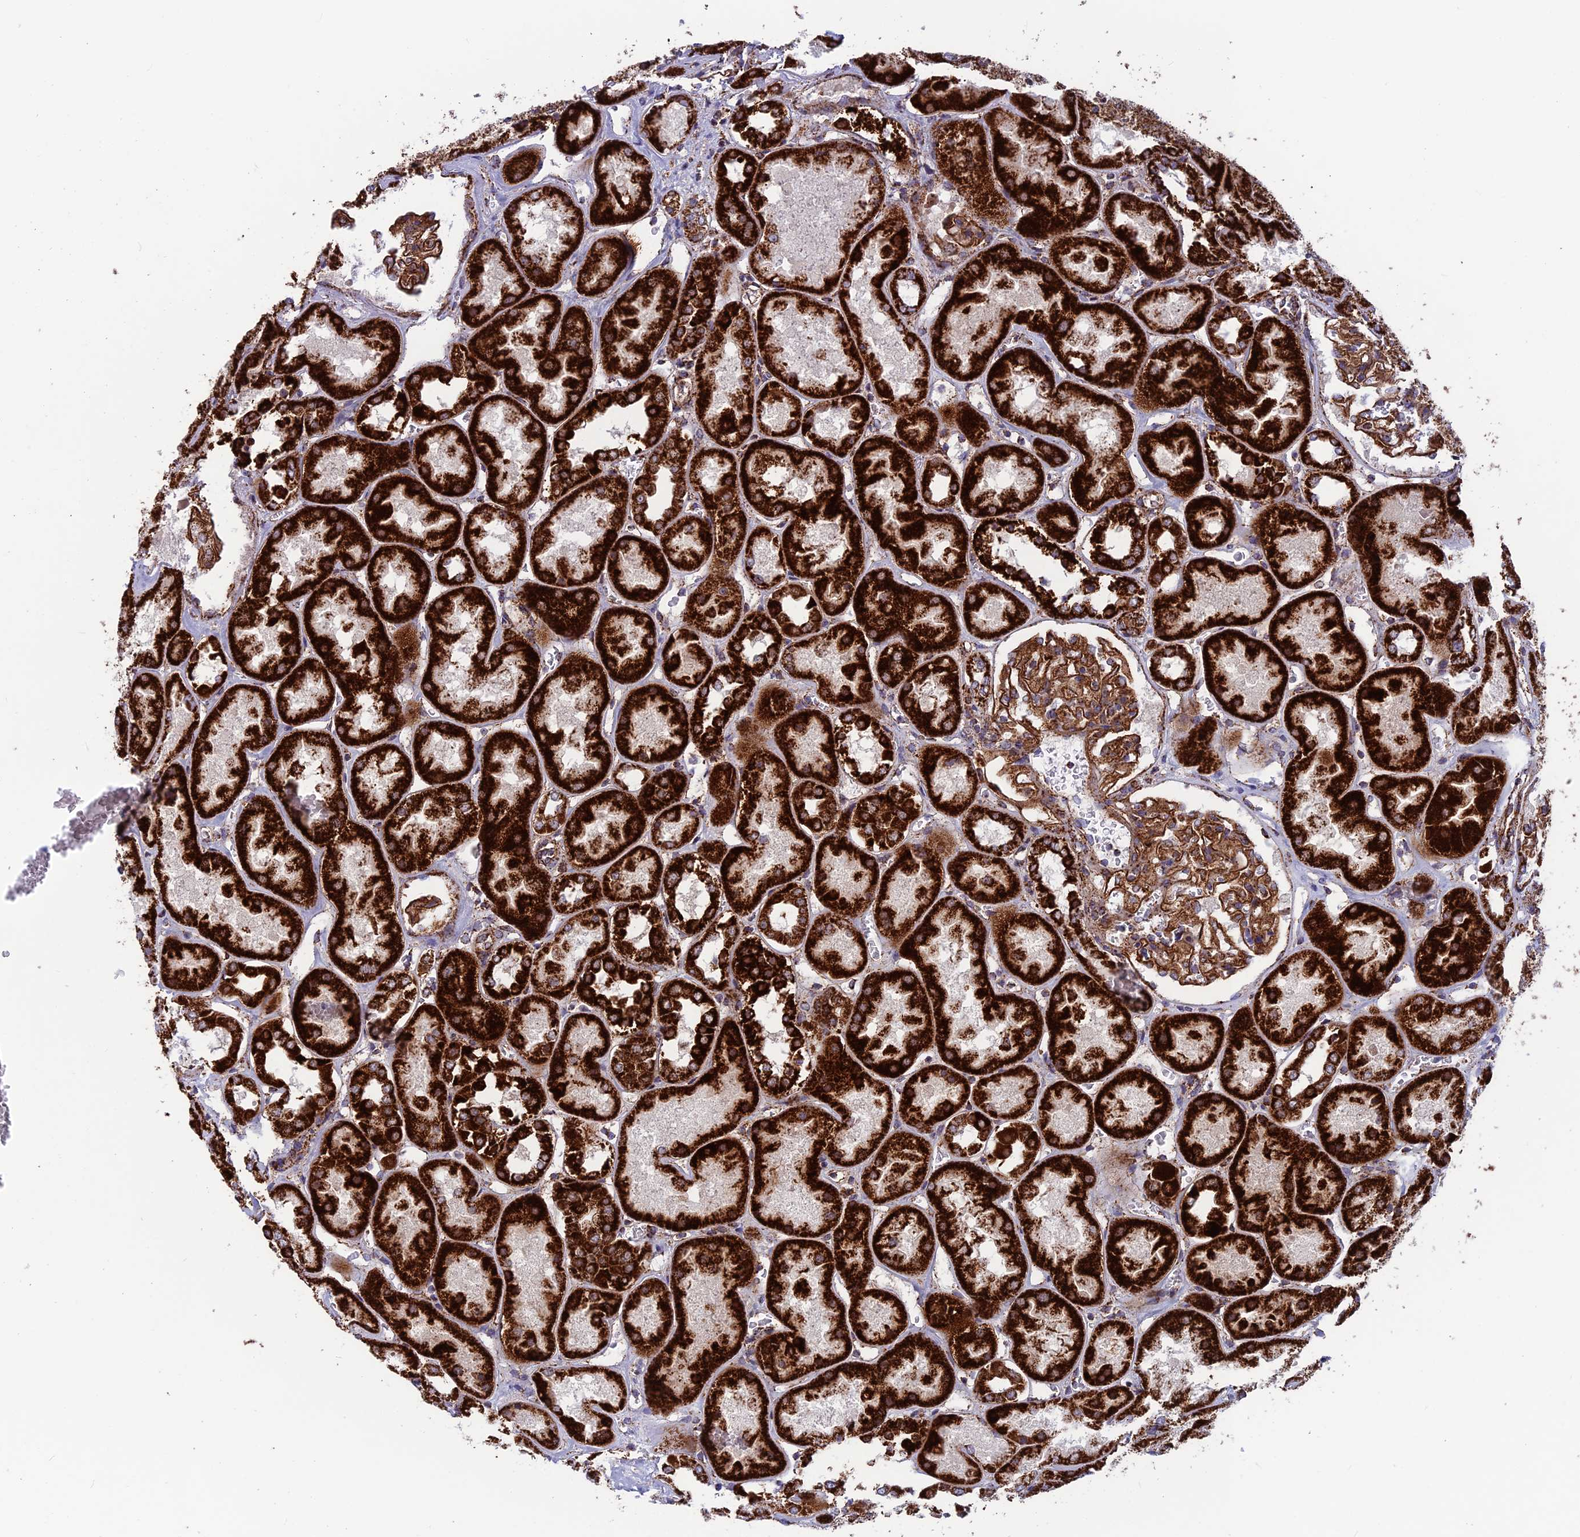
{"staining": {"intensity": "moderate", "quantity": ">75%", "location": "cytoplasmic/membranous"}, "tissue": "kidney", "cell_type": "Cells in glomeruli", "image_type": "normal", "snomed": [{"axis": "morphology", "description": "Normal tissue, NOS"}, {"axis": "topography", "description": "Kidney"}], "caption": "High-power microscopy captured an immunohistochemistry (IHC) image of unremarkable kidney, revealing moderate cytoplasmic/membranous staining in about >75% of cells in glomeruli.", "gene": "MRPS18B", "patient": {"sex": "male", "age": 70}}